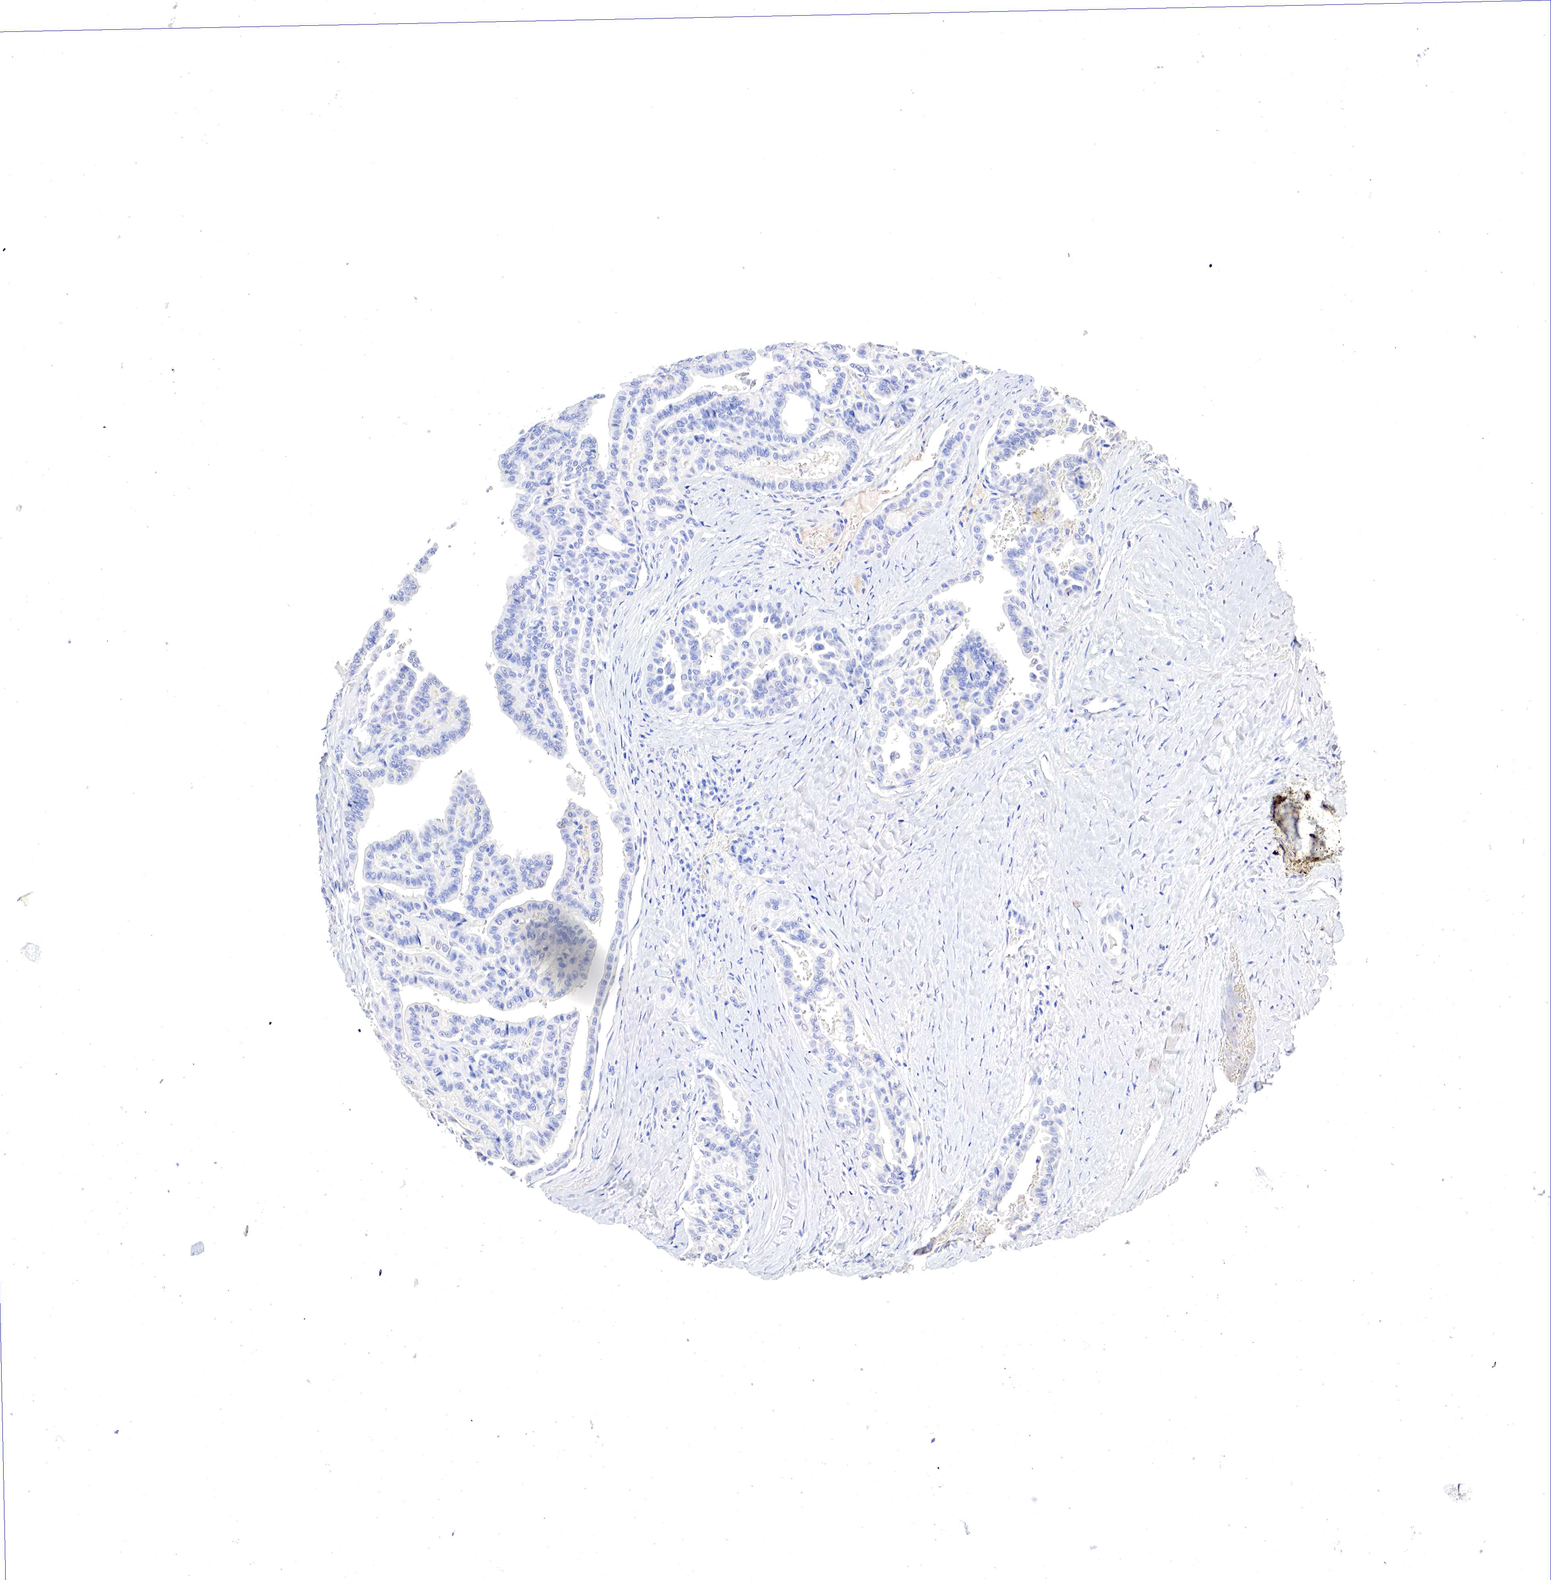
{"staining": {"intensity": "negative", "quantity": "none", "location": "none"}, "tissue": "thyroid cancer", "cell_type": "Tumor cells", "image_type": "cancer", "snomed": [{"axis": "morphology", "description": "Papillary adenocarcinoma, NOS"}, {"axis": "topography", "description": "Thyroid gland"}], "caption": "The IHC histopathology image has no significant expression in tumor cells of thyroid papillary adenocarcinoma tissue.", "gene": "OTC", "patient": {"sex": "male", "age": 87}}